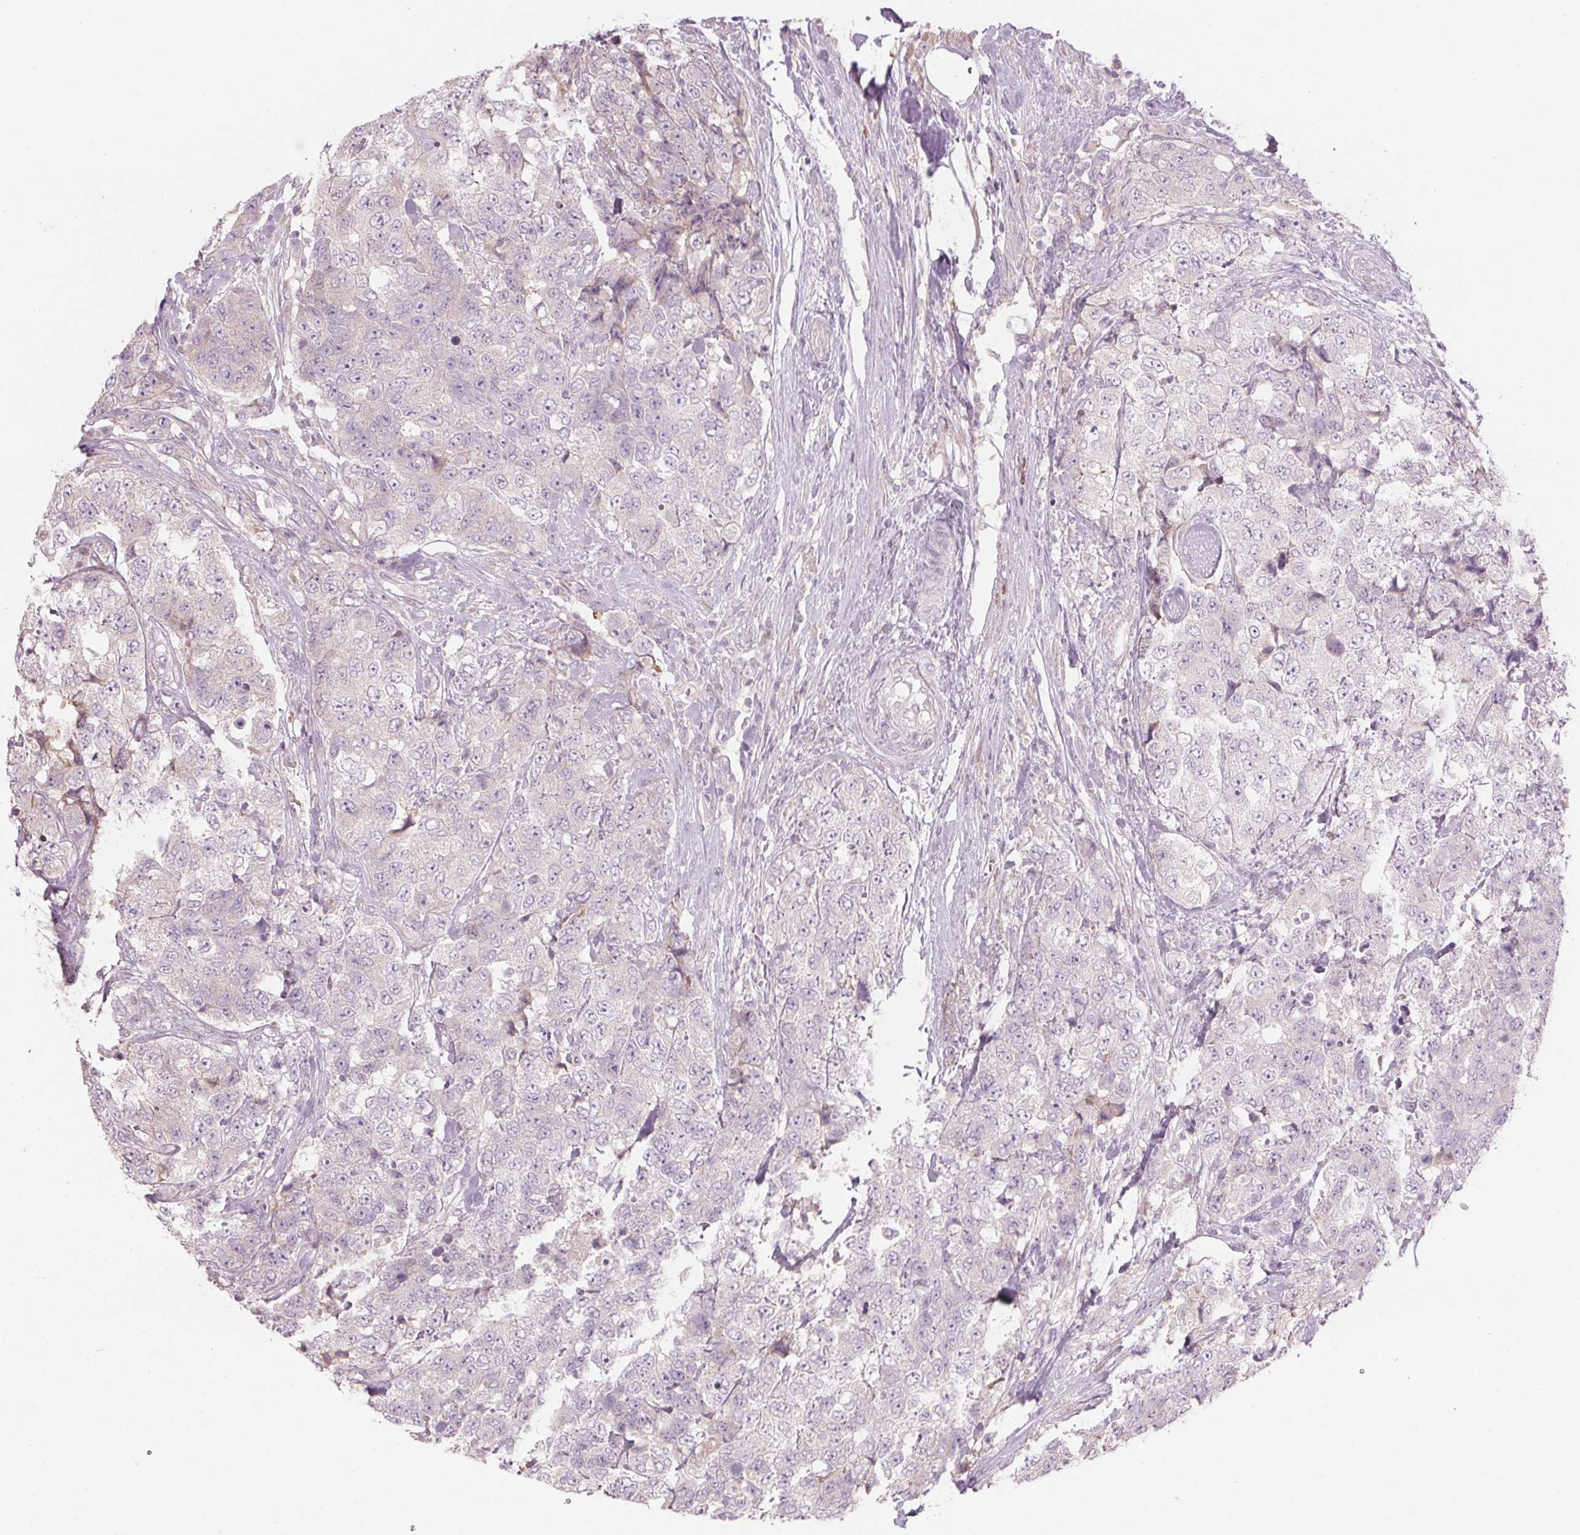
{"staining": {"intensity": "negative", "quantity": "none", "location": "none"}, "tissue": "urothelial cancer", "cell_type": "Tumor cells", "image_type": "cancer", "snomed": [{"axis": "morphology", "description": "Urothelial carcinoma, High grade"}, {"axis": "topography", "description": "Urinary bladder"}], "caption": "Immunohistochemical staining of high-grade urothelial carcinoma shows no significant expression in tumor cells. The staining is performed using DAB brown chromogen with nuclei counter-stained in using hematoxylin.", "gene": "GNMT", "patient": {"sex": "female", "age": 78}}